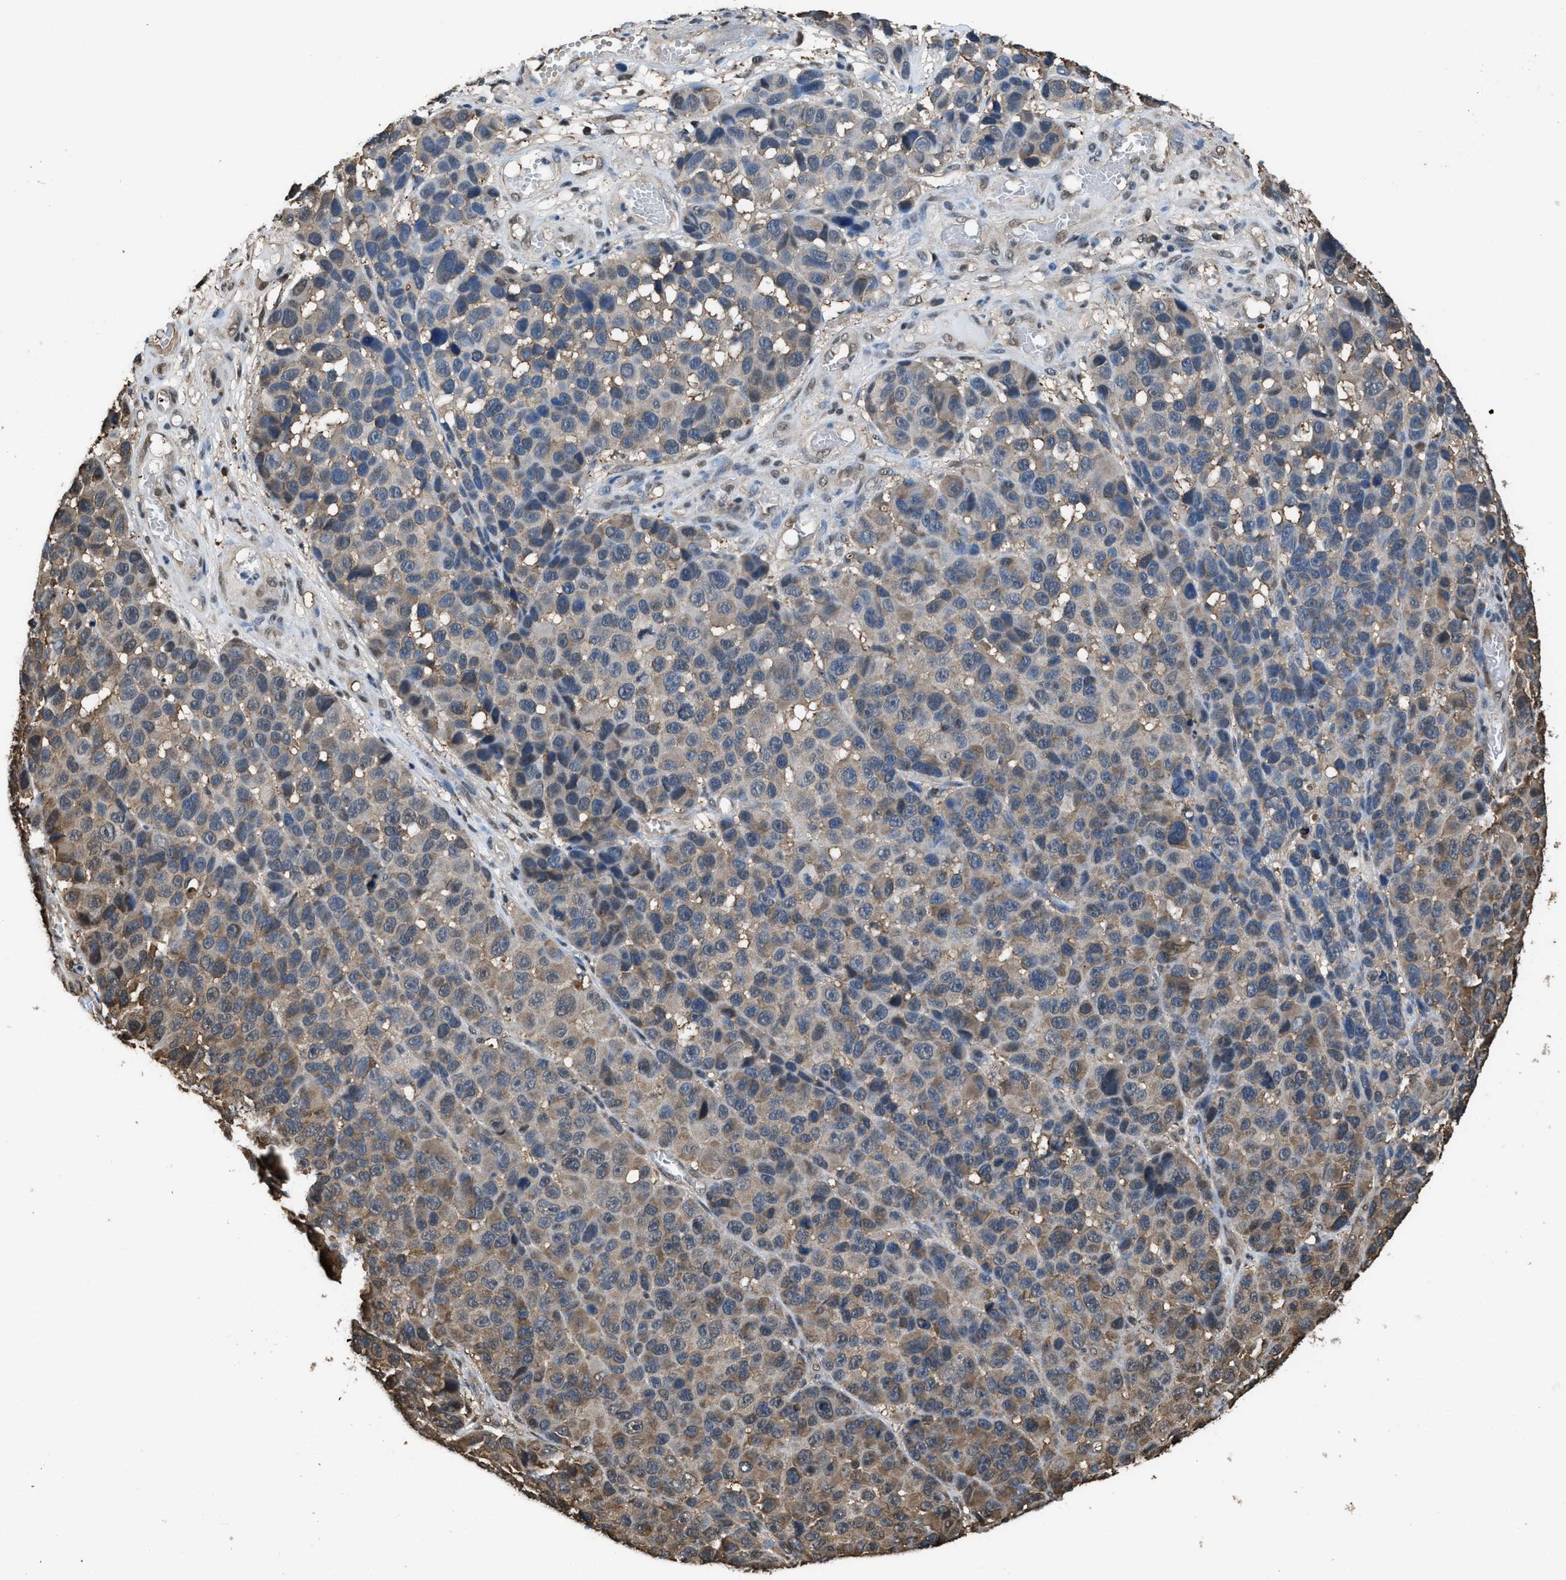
{"staining": {"intensity": "weak", "quantity": "25%-75%", "location": "cytoplasmic/membranous"}, "tissue": "melanoma", "cell_type": "Tumor cells", "image_type": "cancer", "snomed": [{"axis": "morphology", "description": "Malignant melanoma, NOS"}, {"axis": "topography", "description": "Skin"}], "caption": "Melanoma stained for a protein (brown) reveals weak cytoplasmic/membranous positive staining in about 25%-75% of tumor cells.", "gene": "FNTA", "patient": {"sex": "male", "age": 53}}